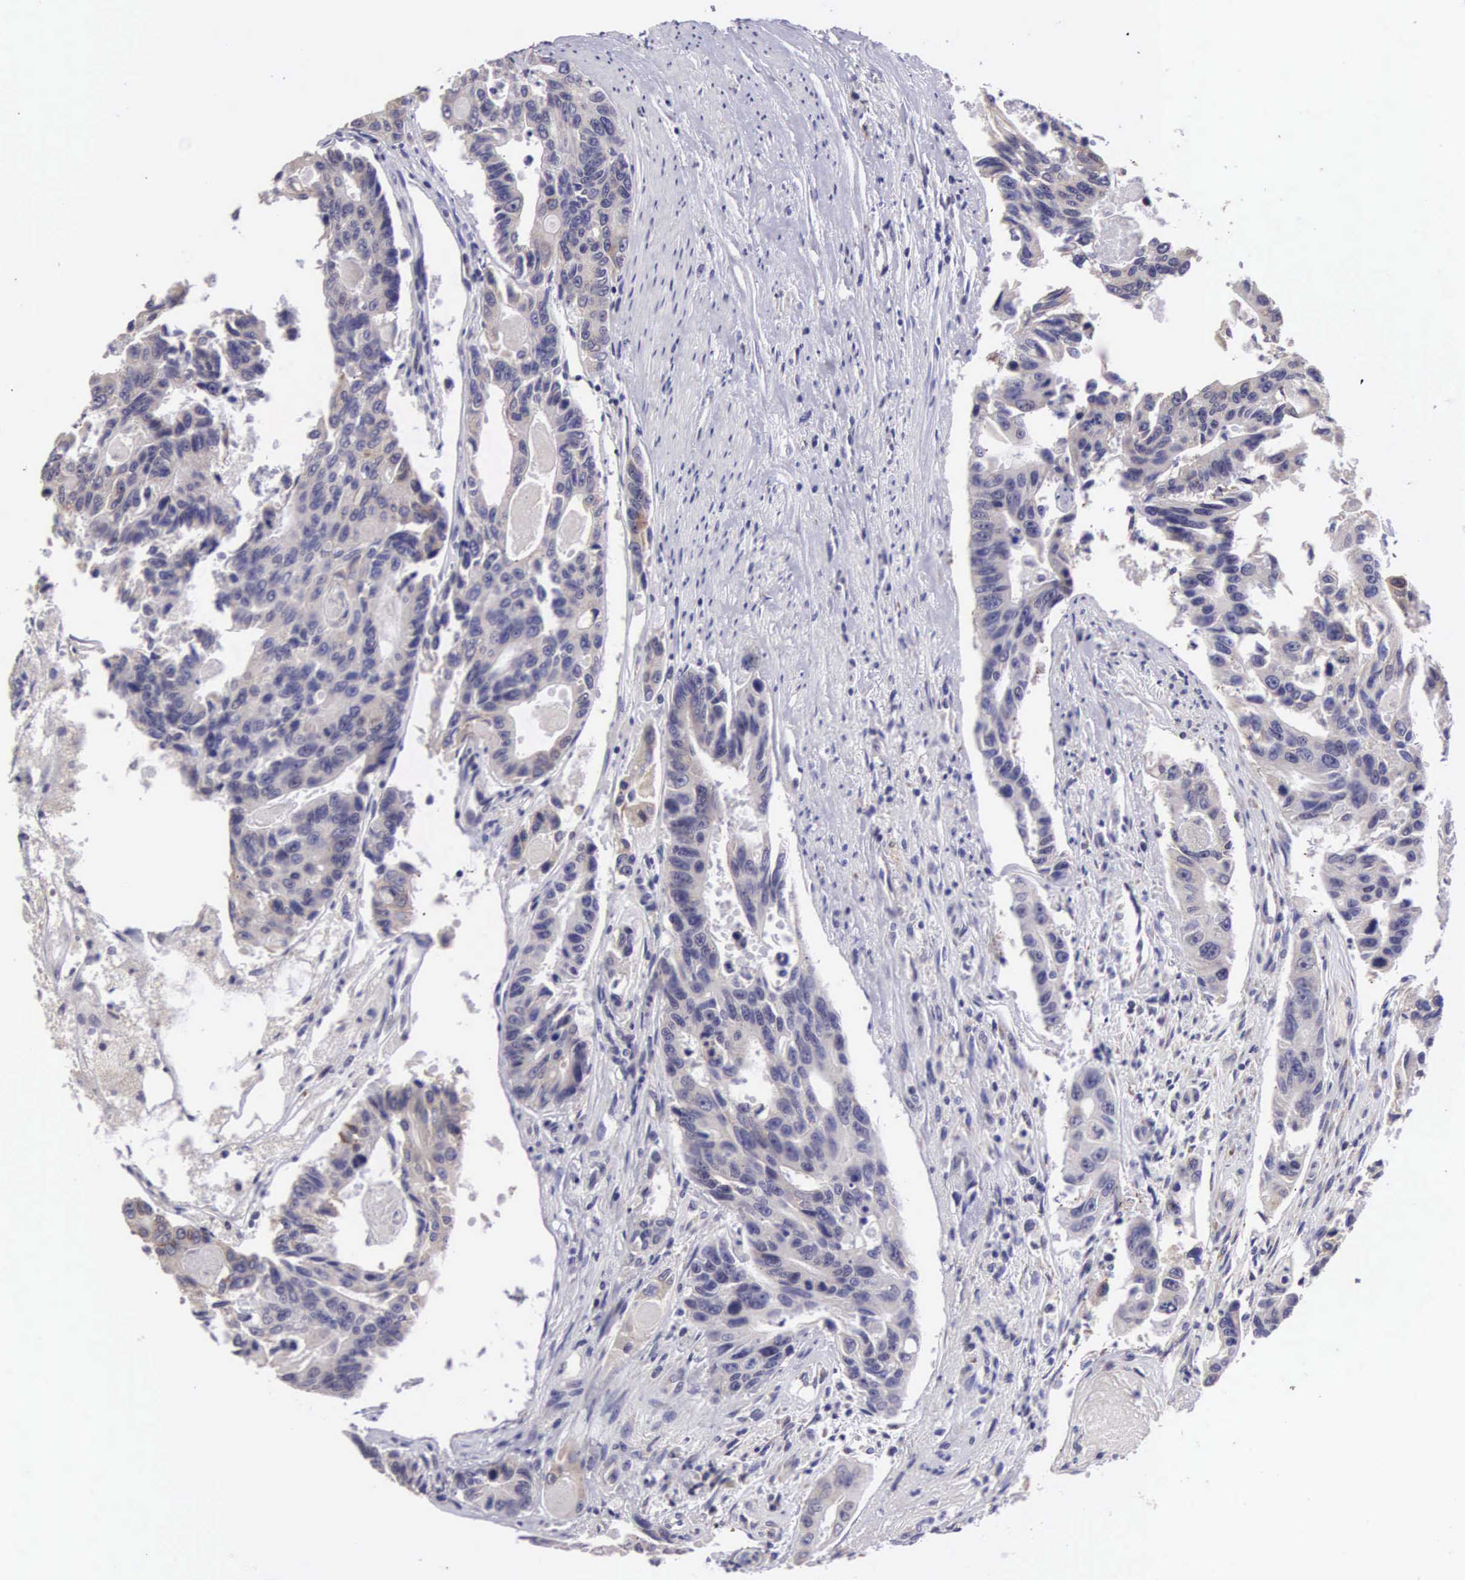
{"staining": {"intensity": "moderate", "quantity": "<25%", "location": "cytoplasmic/membranous"}, "tissue": "colorectal cancer", "cell_type": "Tumor cells", "image_type": "cancer", "snomed": [{"axis": "morphology", "description": "Adenocarcinoma, NOS"}, {"axis": "topography", "description": "Colon"}], "caption": "Protein staining displays moderate cytoplasmic/membranous positivity in approximately <25% of tumor cells in colorectal cancer.", "gene": "ARG2", "patient": {"sex": "female", "age": 86}}